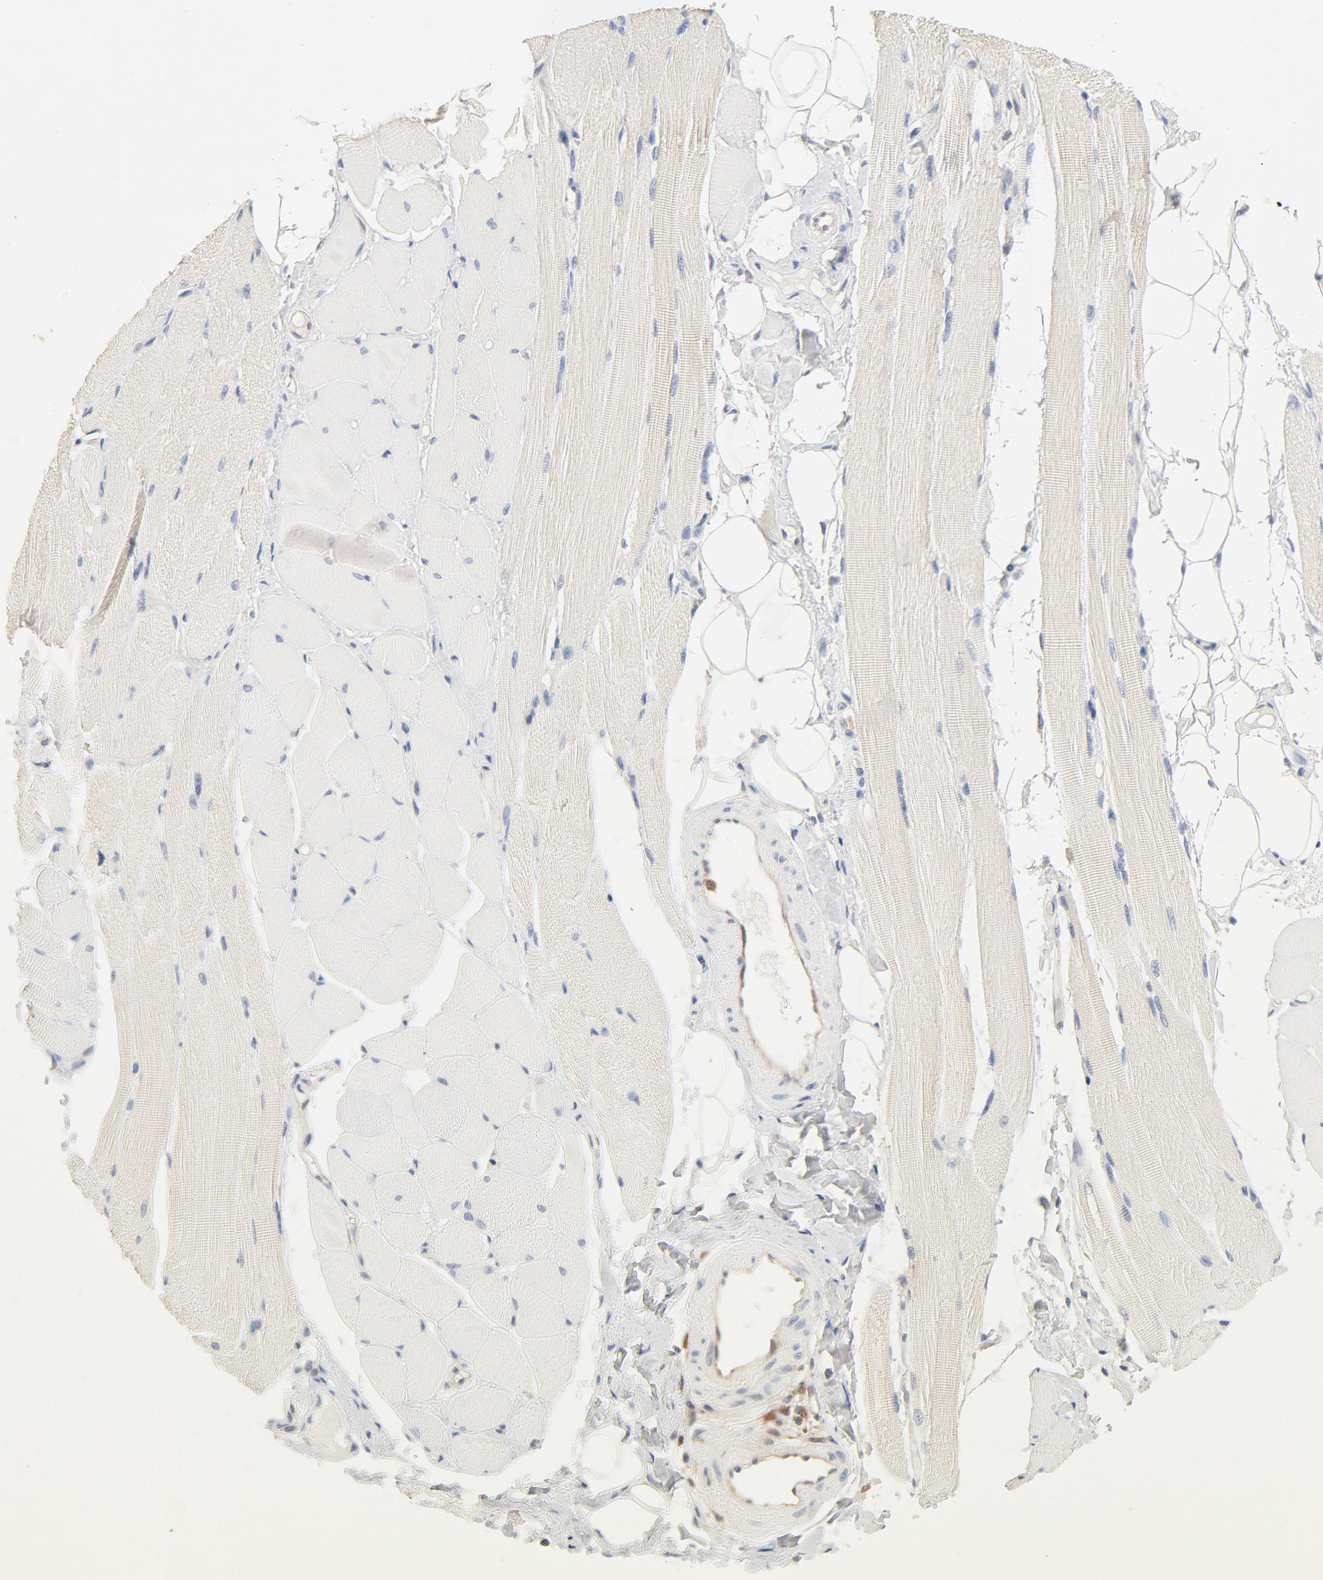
{"staining": {"intensity": "weak", "quantity": "25%-75%", "location": "cytoplasmic/membranous"}, "tissue": "skeletal muscle", "cell_type": "Myocytes", "image_type": "normal", "snomed": [{"axis": "morphology", "description": "Normal tissue, NOS"}, {"axis": "topography", "description": "Skeletal muscle"}, {"axis": "topography", "description": "Peripheral nerve tissue"}], "caption": "Protein analysis of normal skeletal muscle demonstrates weak cytoplasmic/membranous staining in about 25%-75% of myocytes.", "gene": "STAT1", "patient": {"sex": "female", "age": 84}}